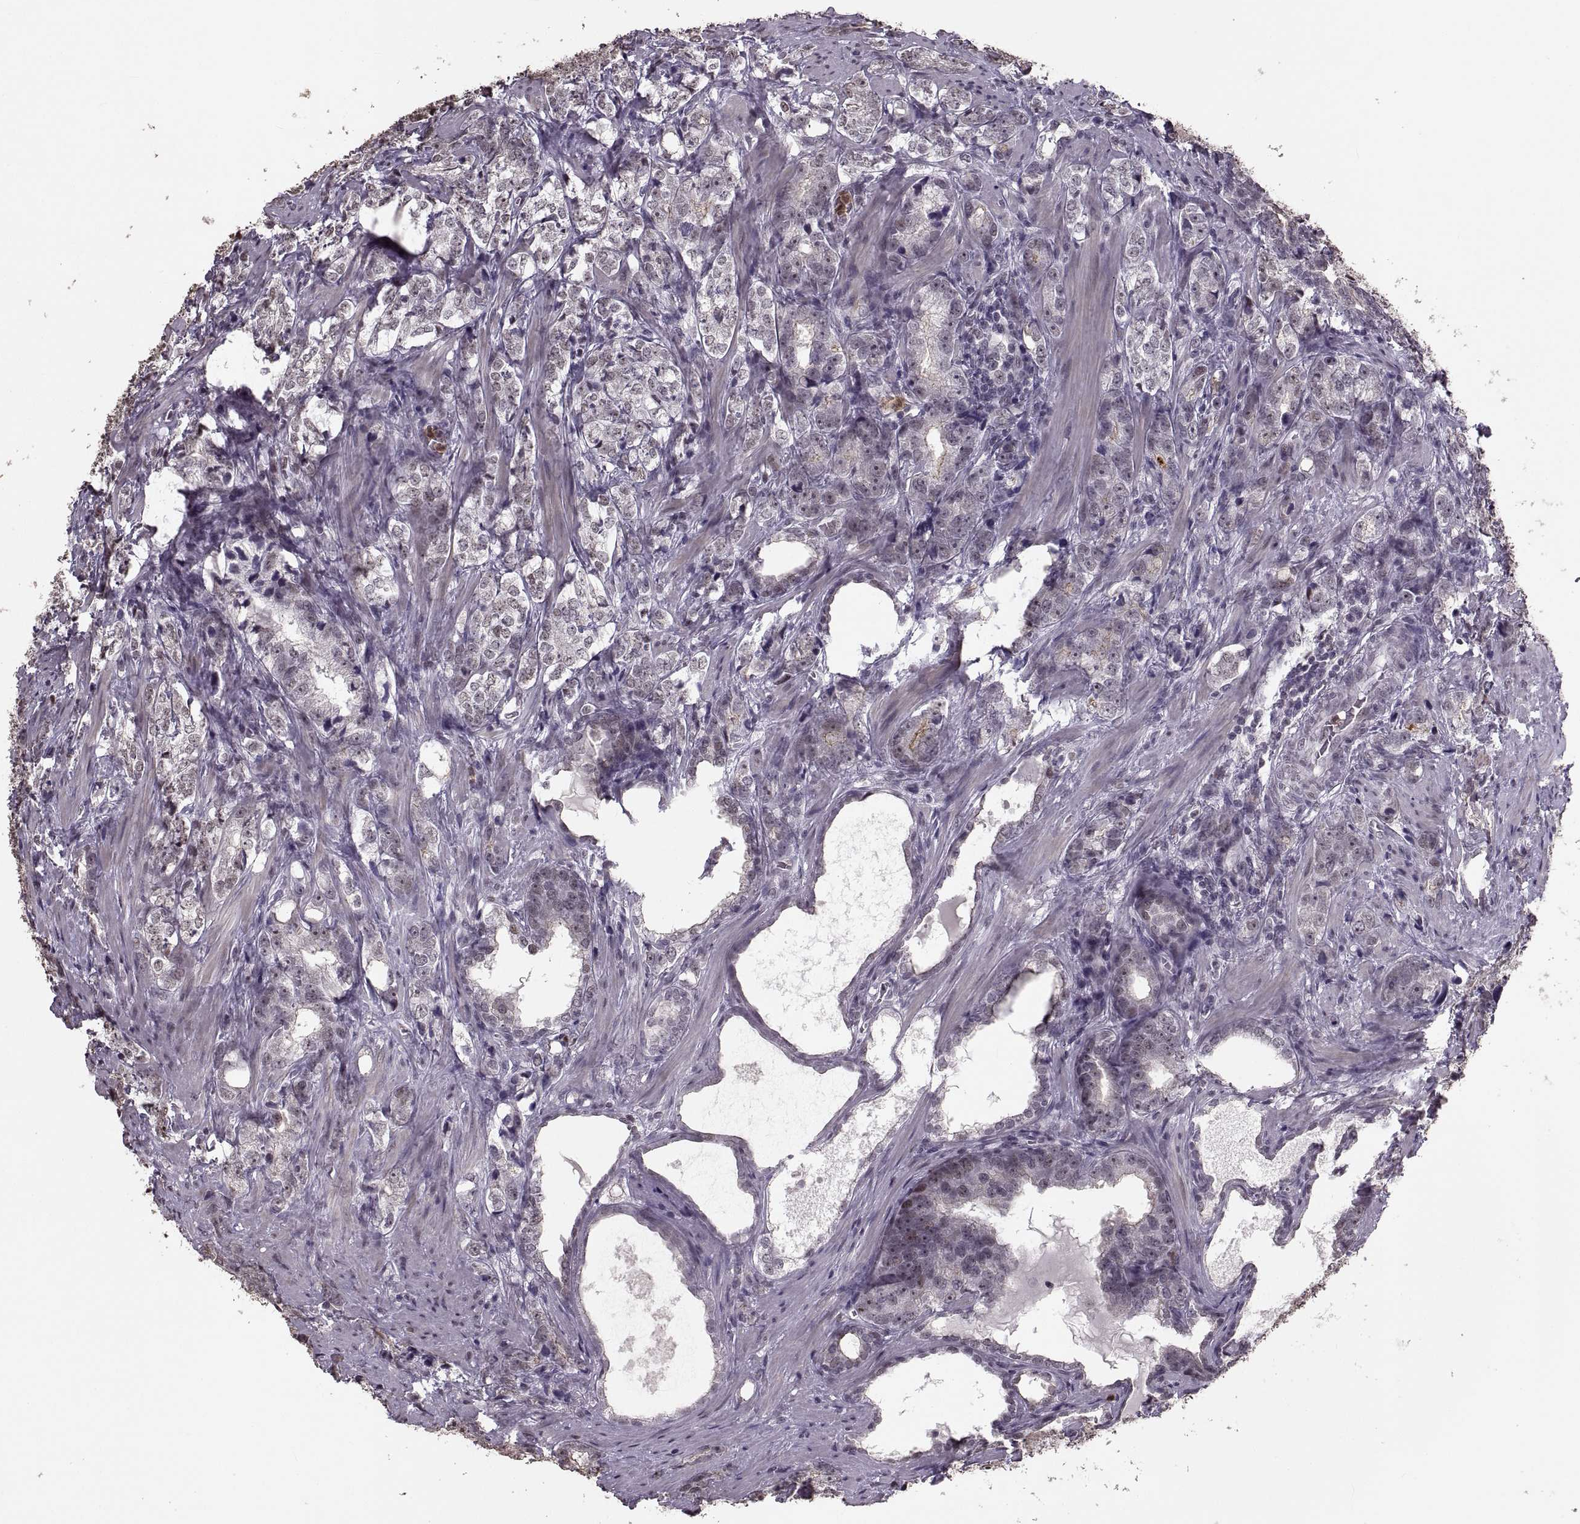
{"staining": {"intensity": "weak", "quantity": "<25%", "location": "cytoplasmic/membranous"}, "tissue": "prostate cancer", "cell_type": "Tumor cells", "image_type": "cancer", "snomed": [{"axis": "morphology", "description": "Adenocarcinoma, NOS"}, {"axis": "topography", "description": "Prostate and seminal vesicle, NOS"}], "caption": "Prostate cancer was stained to show a protein in brown. There is no significant staining in tumor cells.", "gene": "PALS1", "patient": {"sex": "male", "age": 63}}